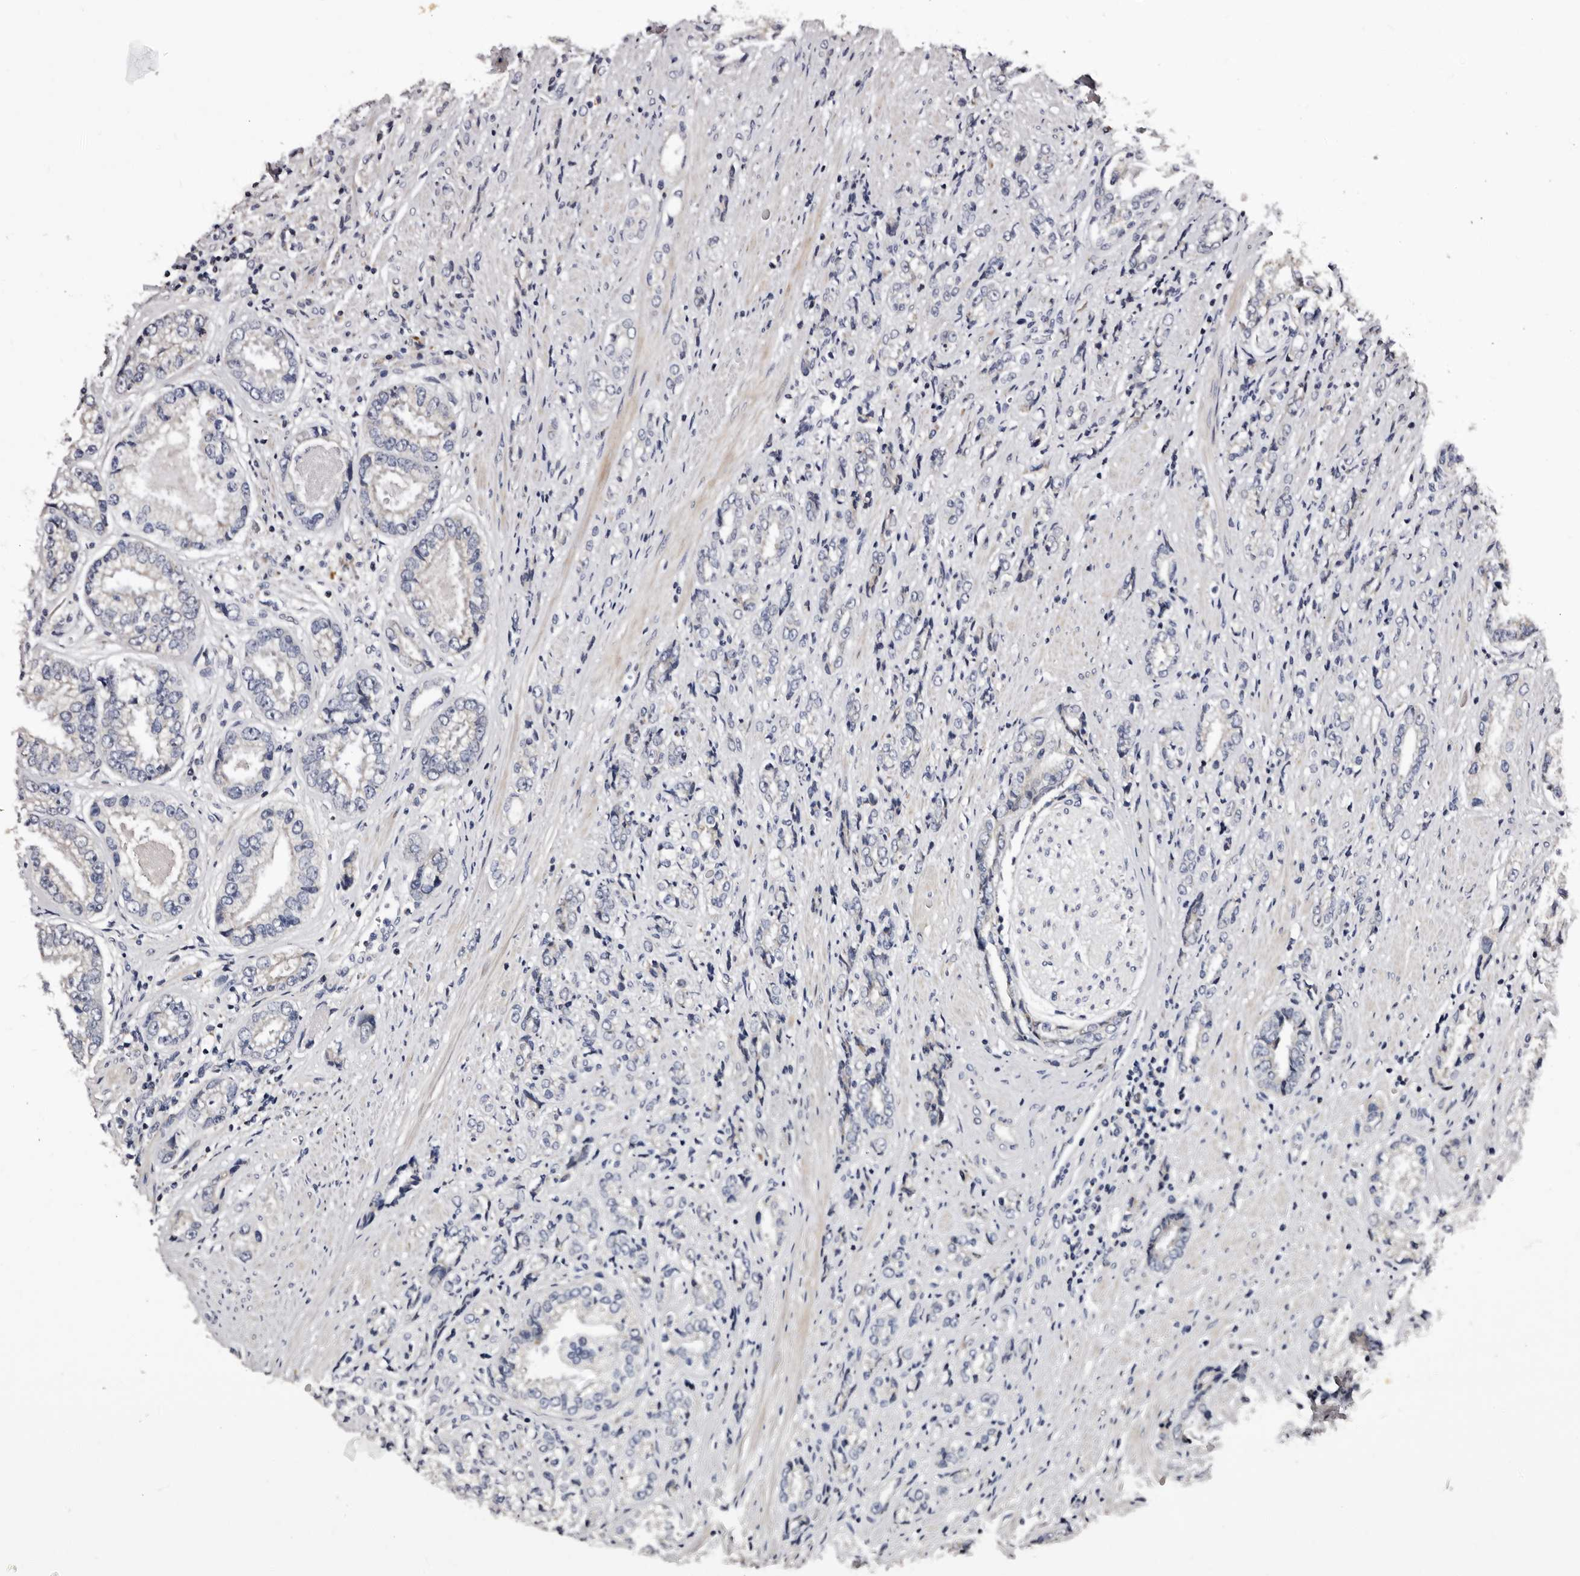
{"staining": {"intensity": "negative", "quantity": "none", "location": "none"}, "tissue": "prostate cancer", "cell_type": "Tumor cells", "image_type": "cancer", "snomed": [{"axis": "morphology", "description": "Adenocarcinoma, High grade"}, {"axis": "topography", "description": "Prostate"}], "caption": "There is no significant expression in tumor cells of prostate cancer (adenocarcinoma (high-grade)).", "gene": "TAF4B", "patient": {"sex": "male", "age": 61}}